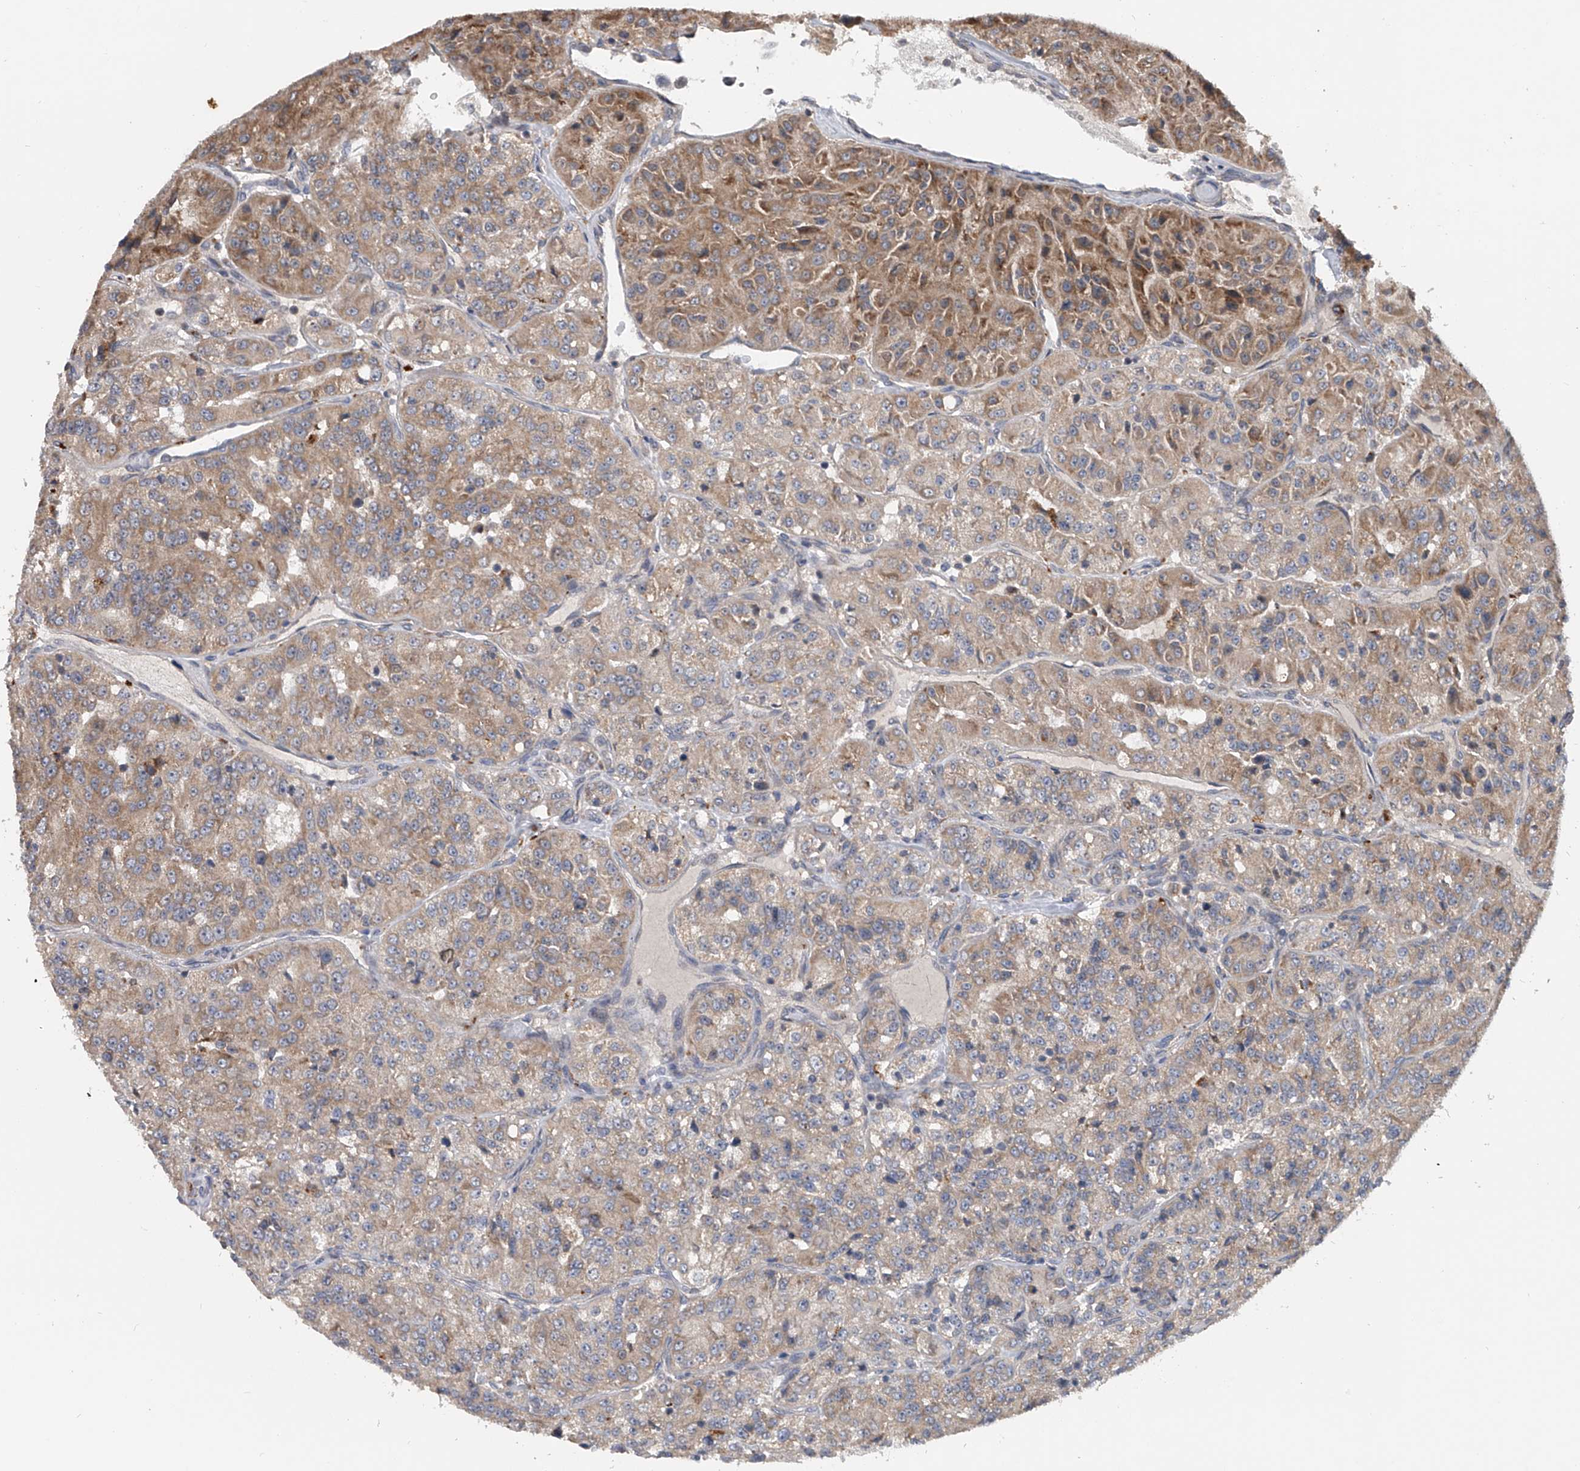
{"staining": {"intensity": "moderate", "quantity": "25%-75%", "location": "cytoplasmic/membranous"}, "tissue": "renal cancer", "cell_type": "Tumor cells", "image_type": "cancer", "snomed": [{"axis": "morphology", "description": "Adenocarcinoma, NOS"}, {"axis": "topography", "description": "Kidney"}], "caption": "A medium amount of moderate cytoplasmic/membranous staining is appreciated in about 25%-75% of tumor cells in renal adenocarcinoma tissue.", "gene": "GEMIN8", "patient": {"sex": "female", "age": 63}}